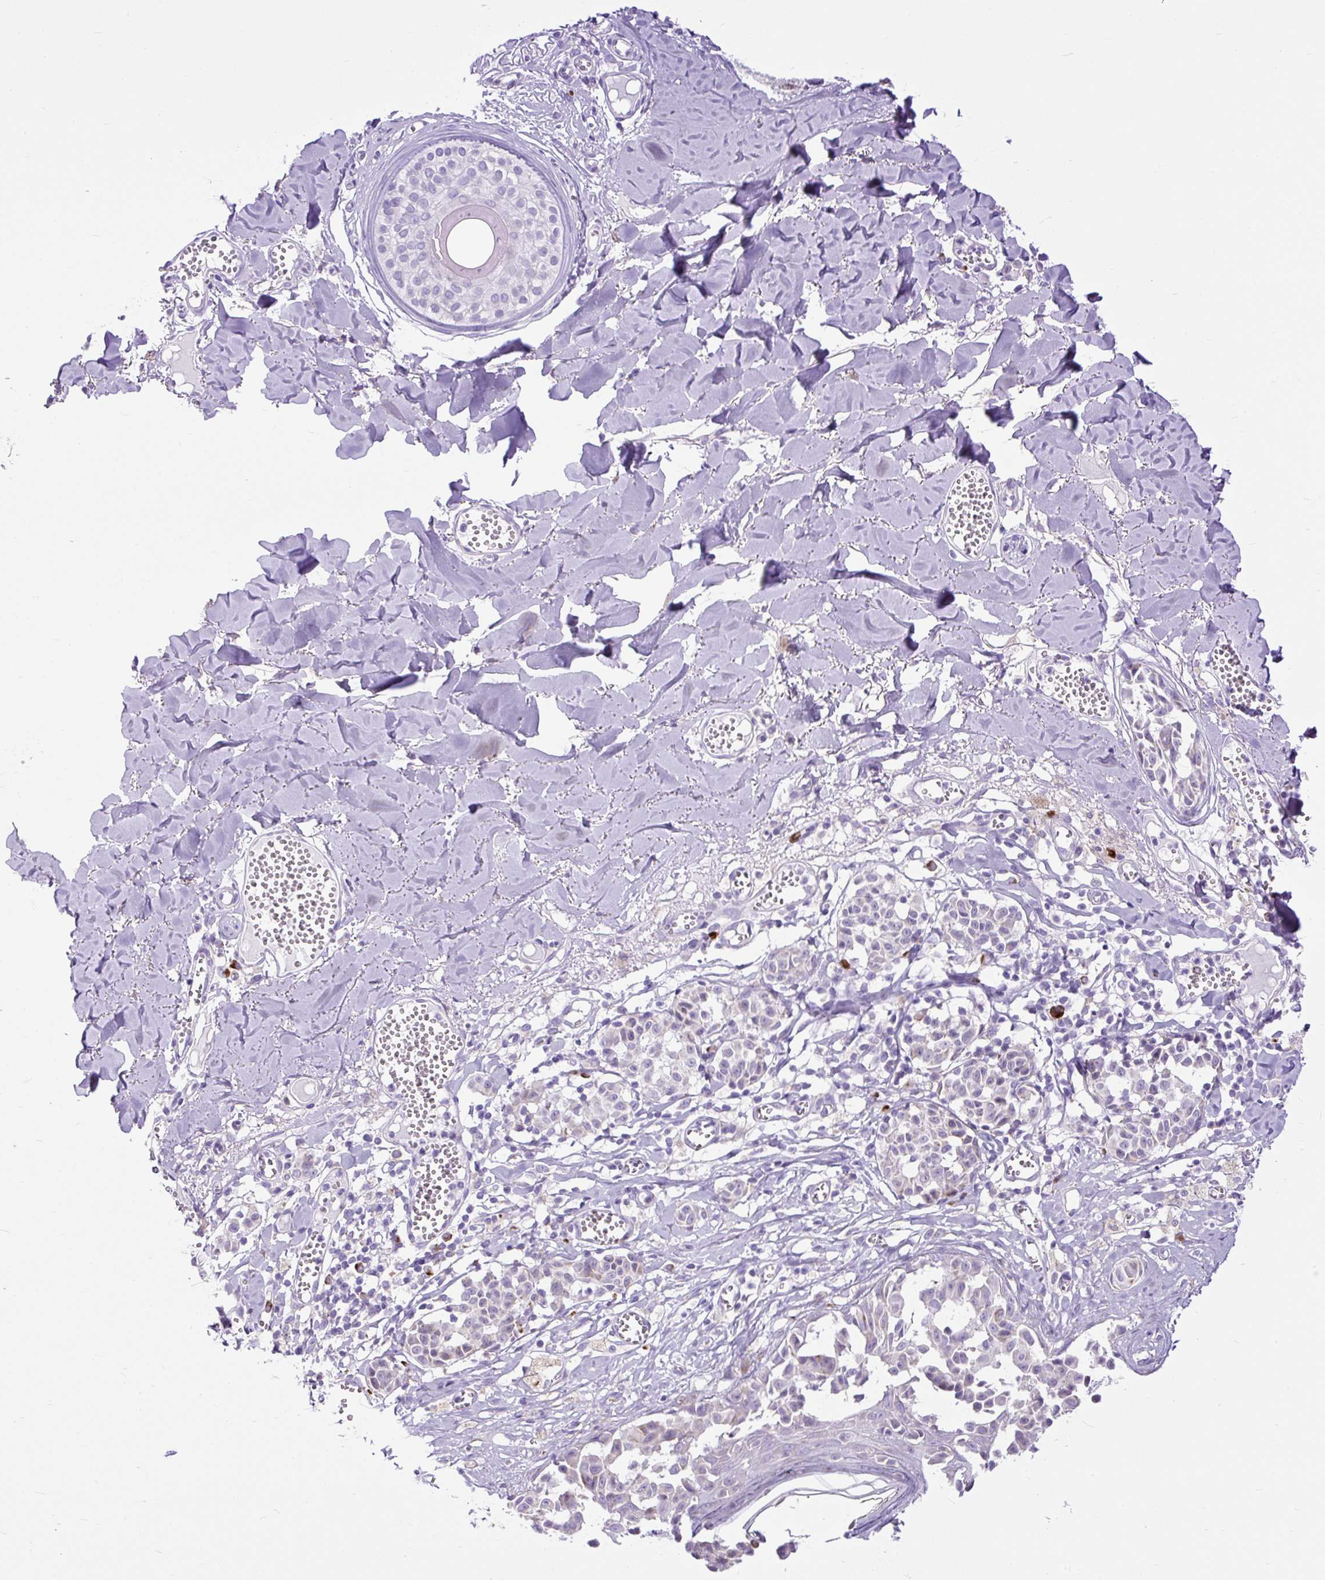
{"staining": {"intensity": "negative", "quantity": "none", "location": "none"}, "tissue": "melanoma", "cell_type": "Tumor cells", "image_type": "cancer", "snomed": [{"axis": "morphology", "description": "Malignant melanoma, NOS"}, {"axis": "topography", "description": "Skin"}], "caption": "Malignant melanoma was stained to show a protein in brown. There is no significant staining in tumor cells. (DAB immunohistochemistry, high magnification).", "gene": "DDOST", "patient": {"sex": "female", "age": 43}}